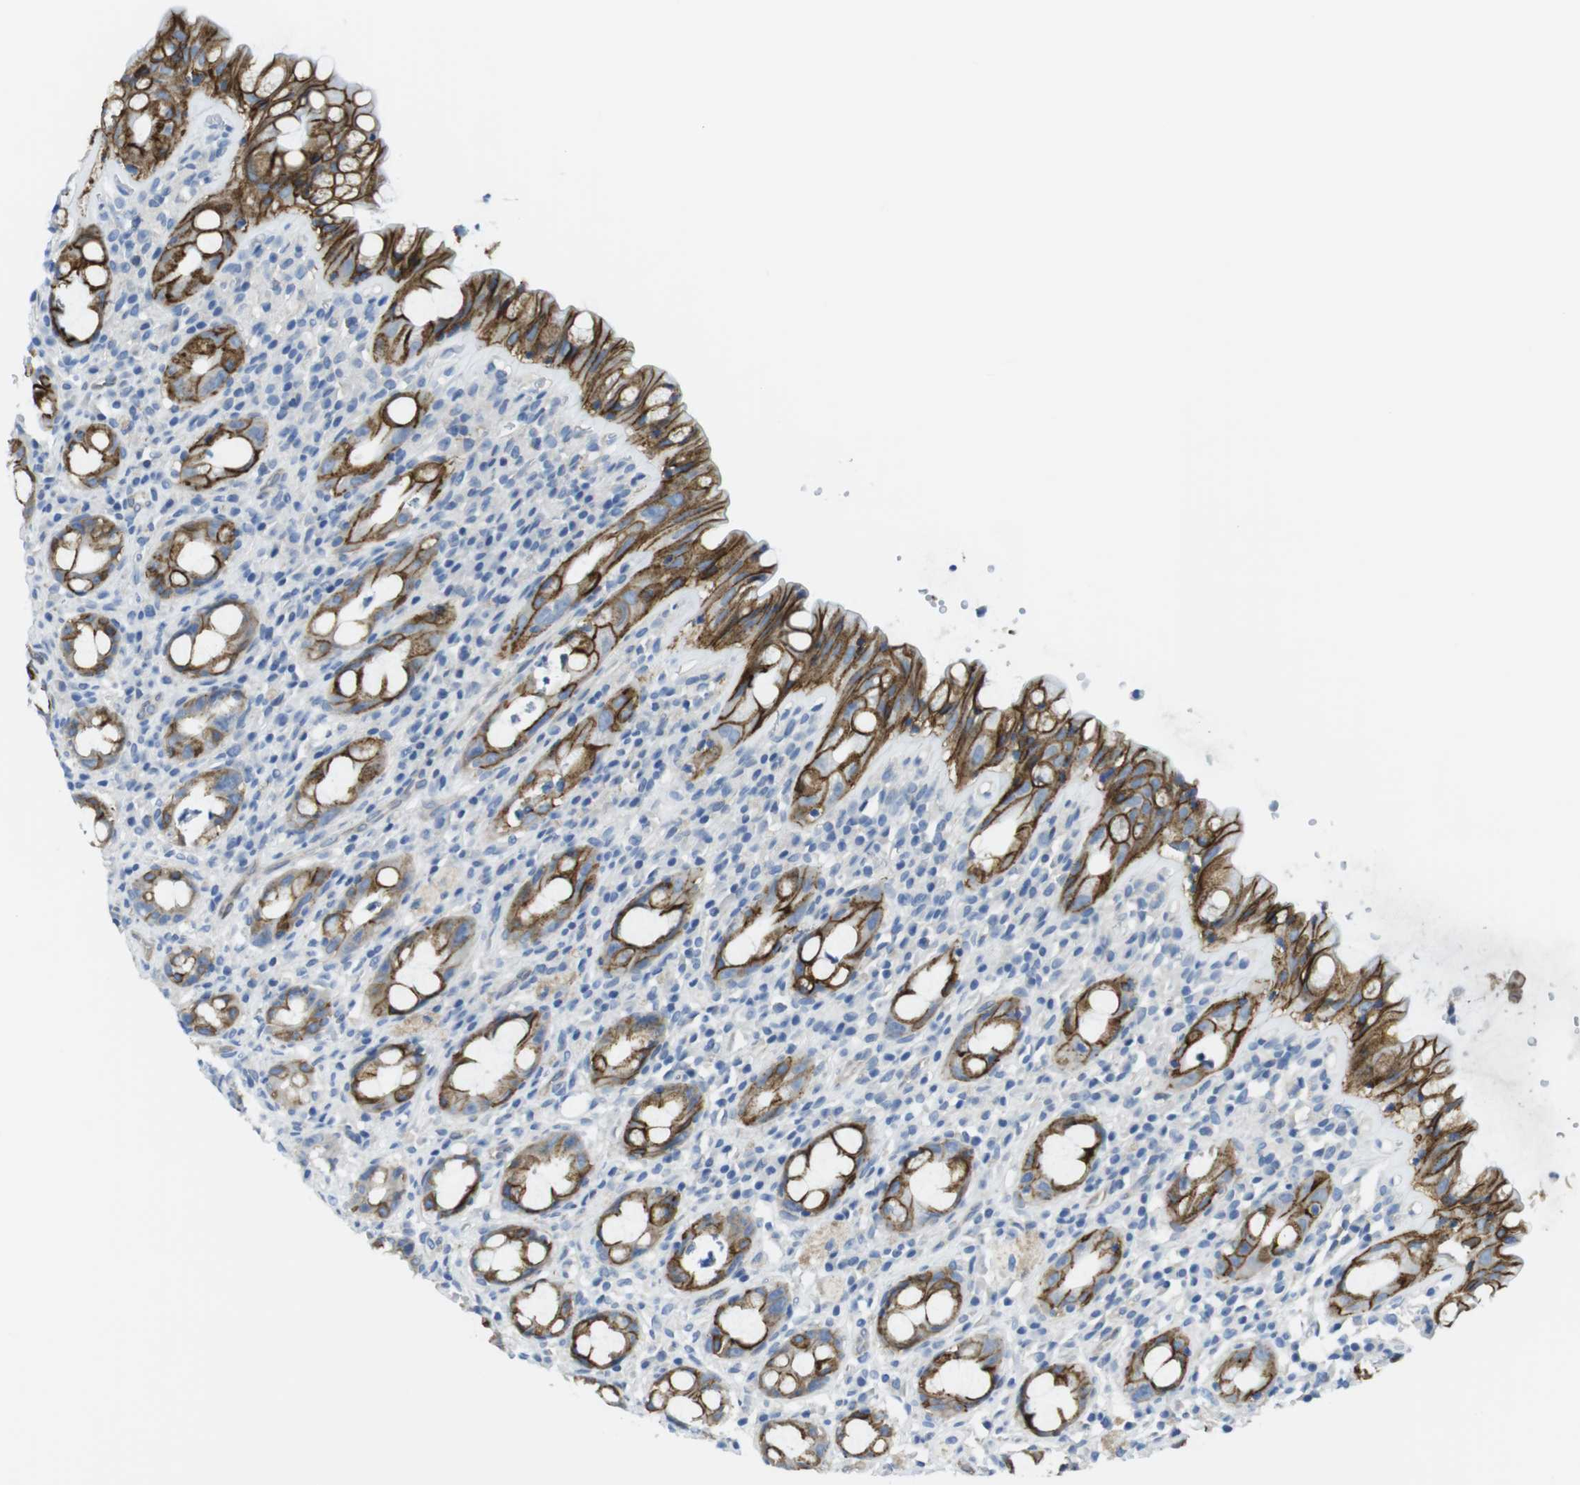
{"staining": {"intensity": "moderate", "quantity": ">75%", "location": "cytoplasmic/membranous"}, "tissue": "rectum", "cell_type": "Glandular cells", "image_type": "normal", "snomed": [{"axis": "morphology", "description": "Normal tissue, NOS"}, {"axis": "topography", "description": "Rectum"}], "caption": "A brown stain shows moderate cytoplasmic/membranous staining of a protein in glandular cells of unremarkable rectum.", "gene": "CDH8", "patient": {"sex": "male", "age": 44}}